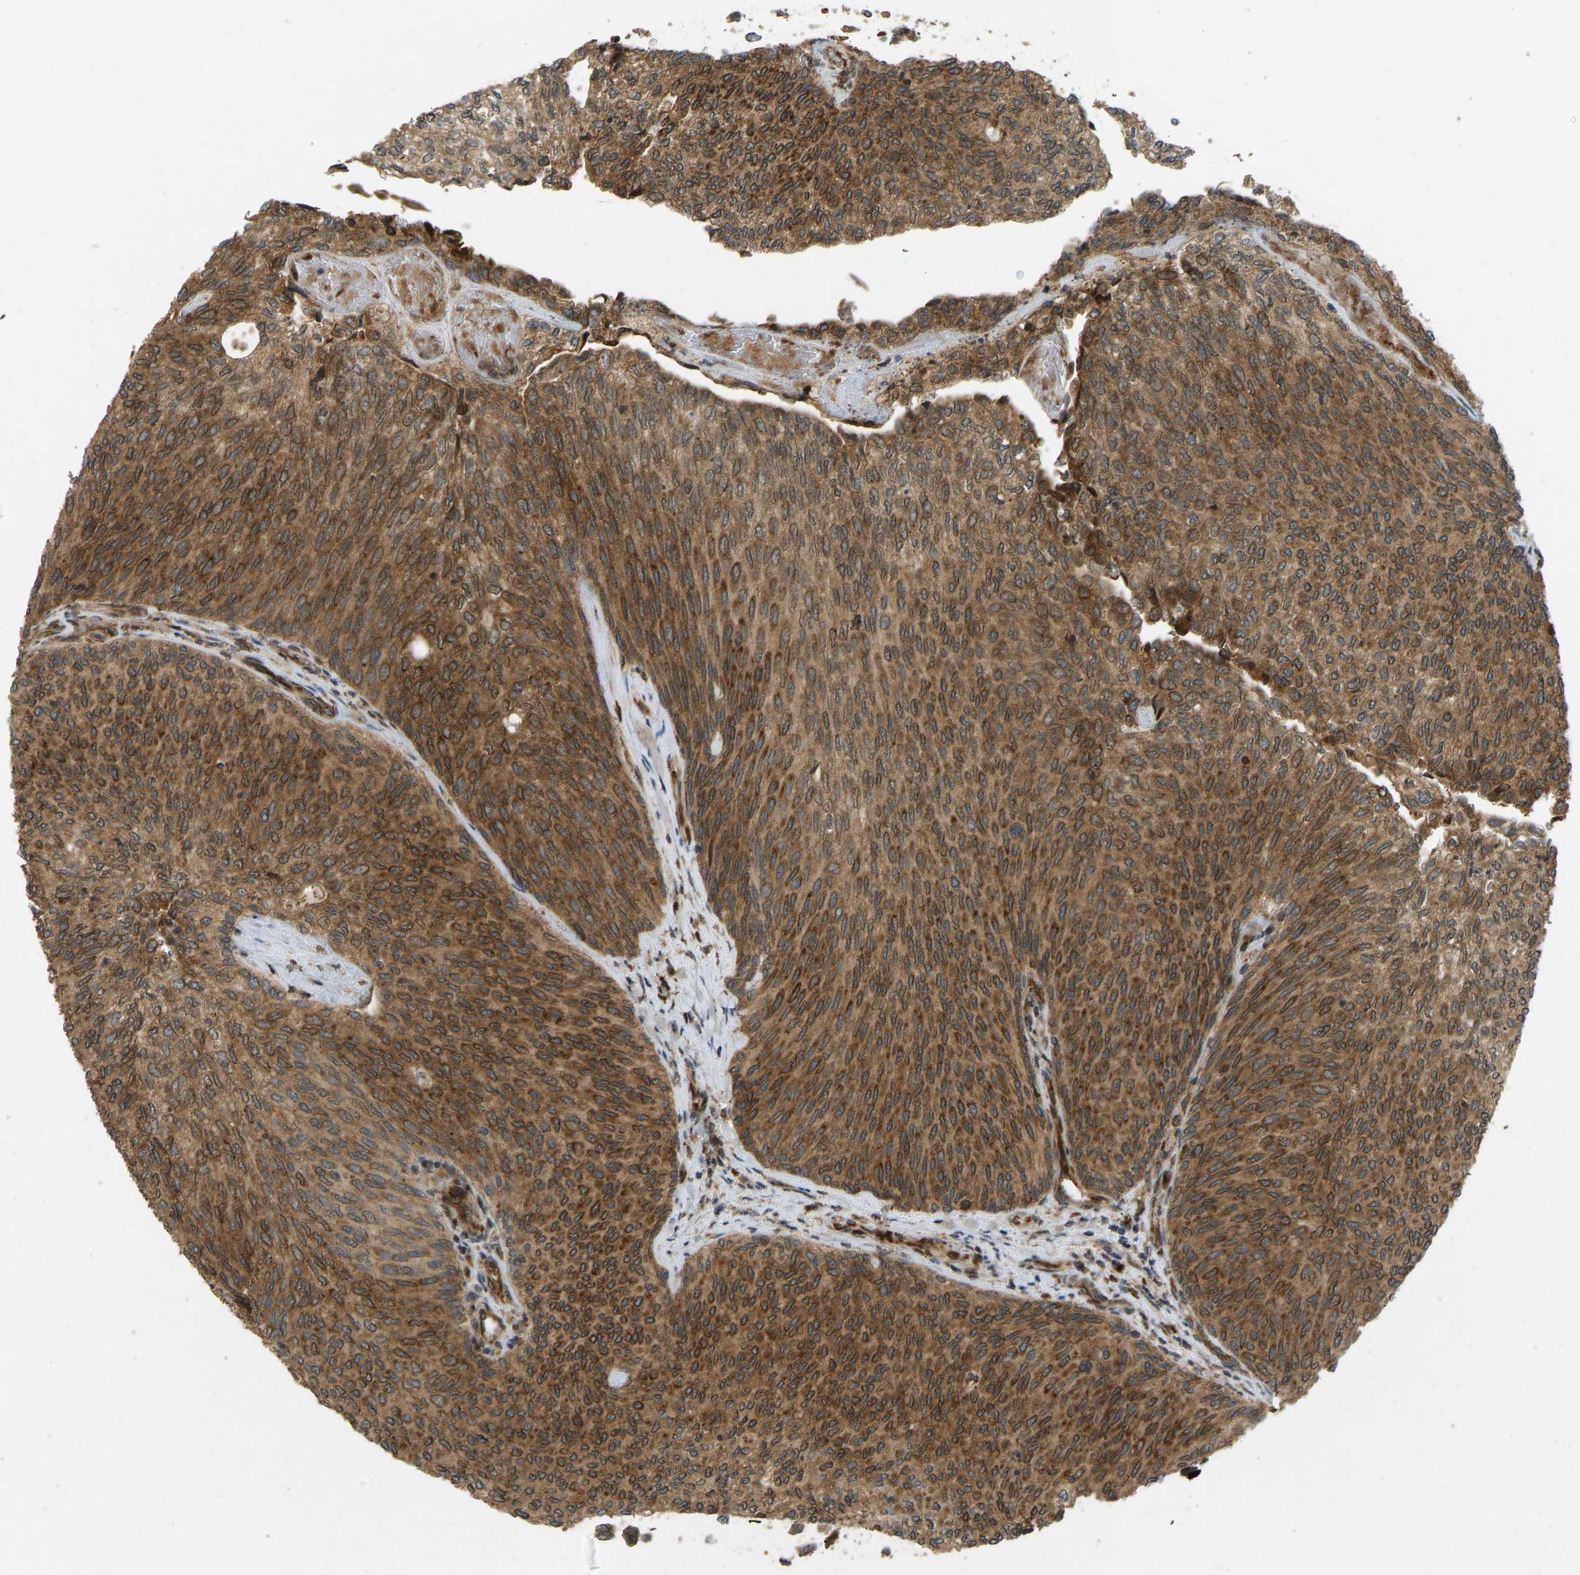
{"staining": {"intensity": "strong", "quantity": ">75%", "location": "cytoplasmic/membranous"}, "tissue": "urothelial cancer", "cell_type": "Tumor cells", "image_type": "cancer", "snomed": [{"axis": "morphology", "description": "Urothelial carcinoma, Low grade"}, {"axis": "topography", "description": "Urinary bladder"}], "caption": "Protein expression analysis of urothelial cancer demonstrates strong cytoplasmic/membranous positivity in about >75% of tumor cells.", "gene": "RPN2", "patient": {"sex": "female", "age": 79}}